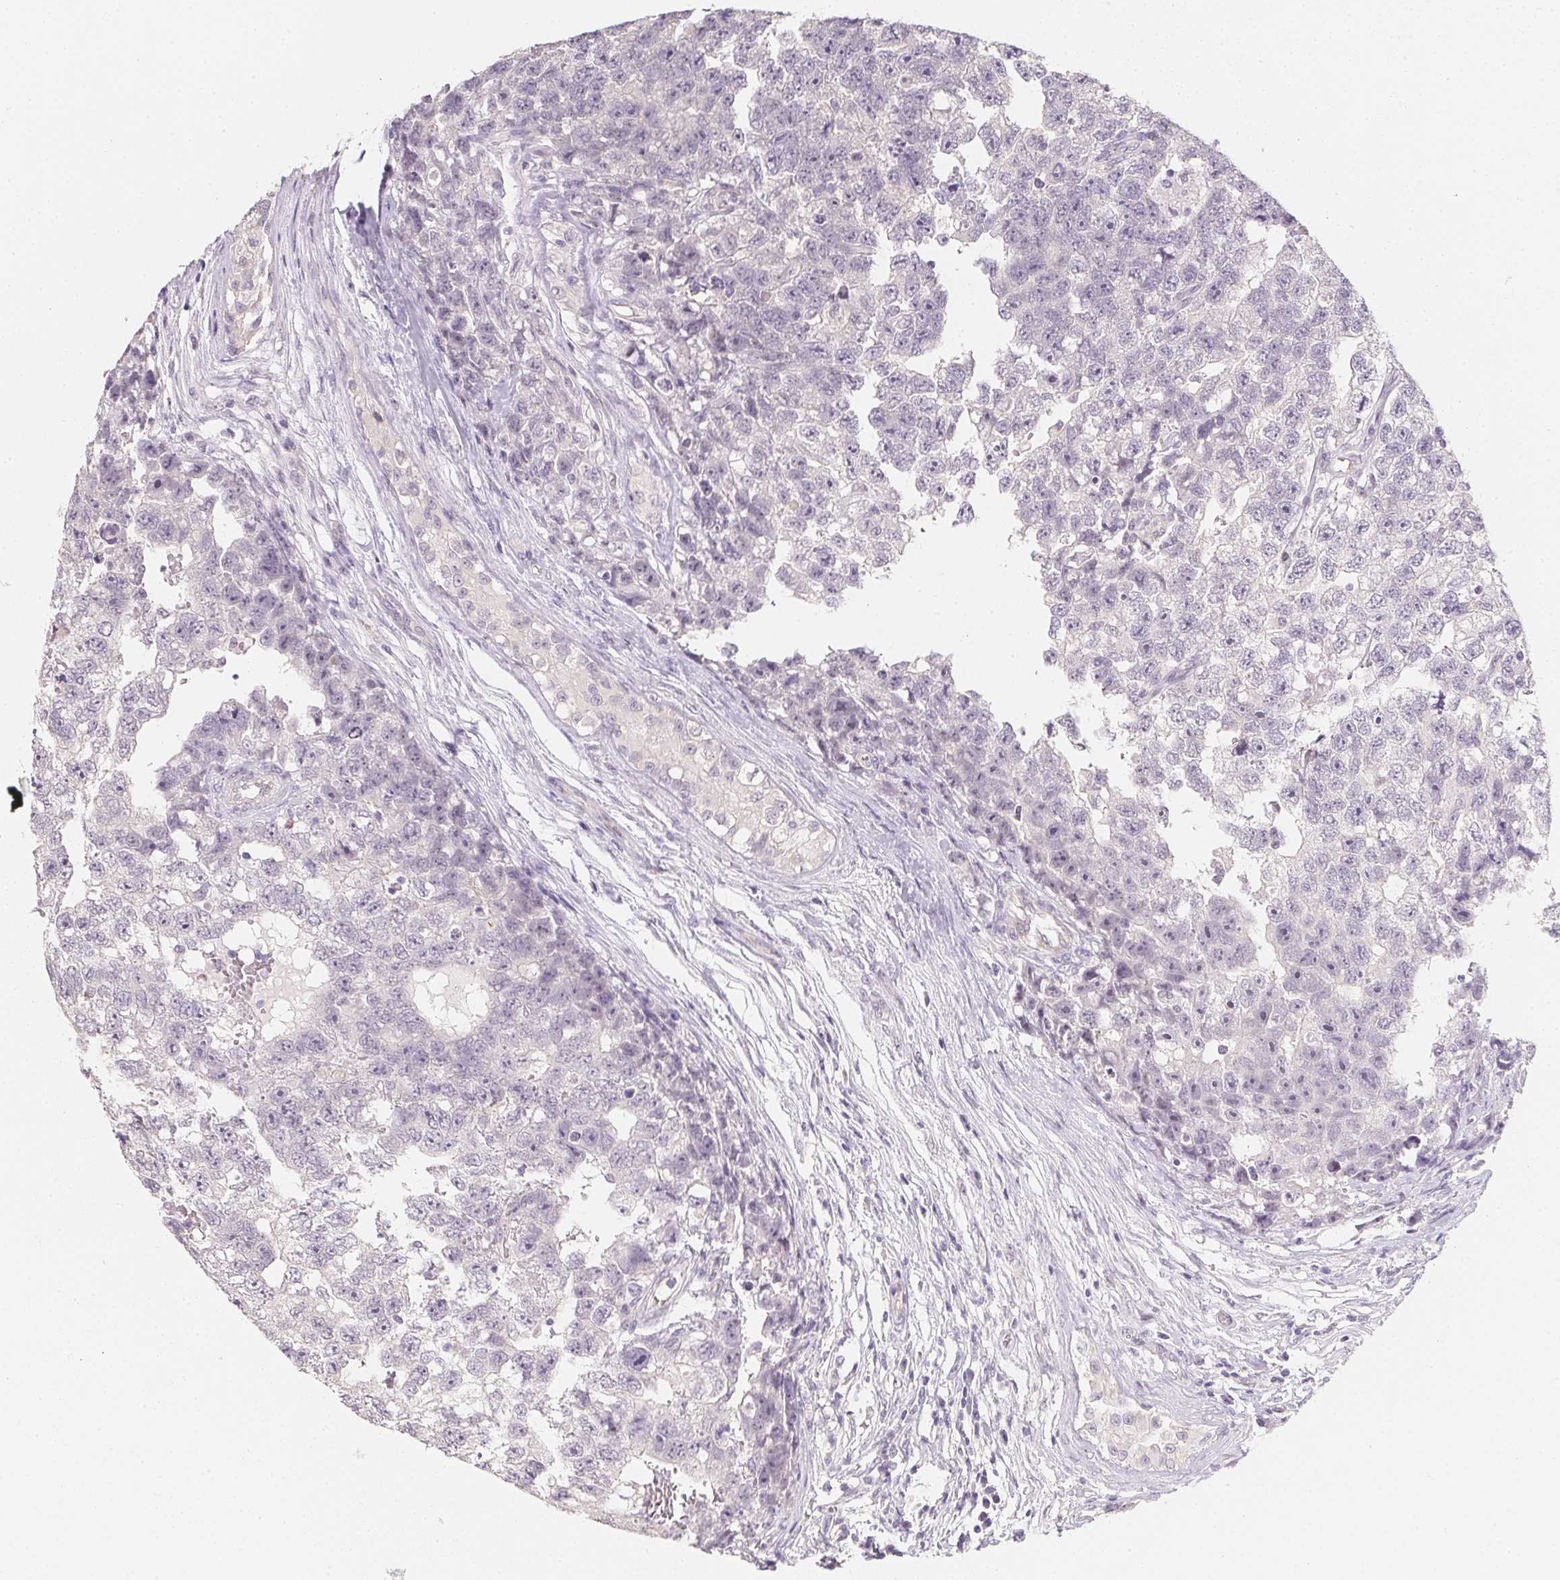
{"staining": {"intensity": "negative", "quantity": "none", "location": "none"}, "tissue": "testis cancer", "cell_type": "Tumor cells", "image_type": "cancer", "snomed": [{"axis": "morphology", "description": "Carcinoma, Embryonal, NOS"}, {"axis": "topography", "description": "Testis"}], "caption": "There is no significant staining in tumor cells of testis cancer.", "gene": "ZBBX", "patient": {"sex": "male", "age": 22}}